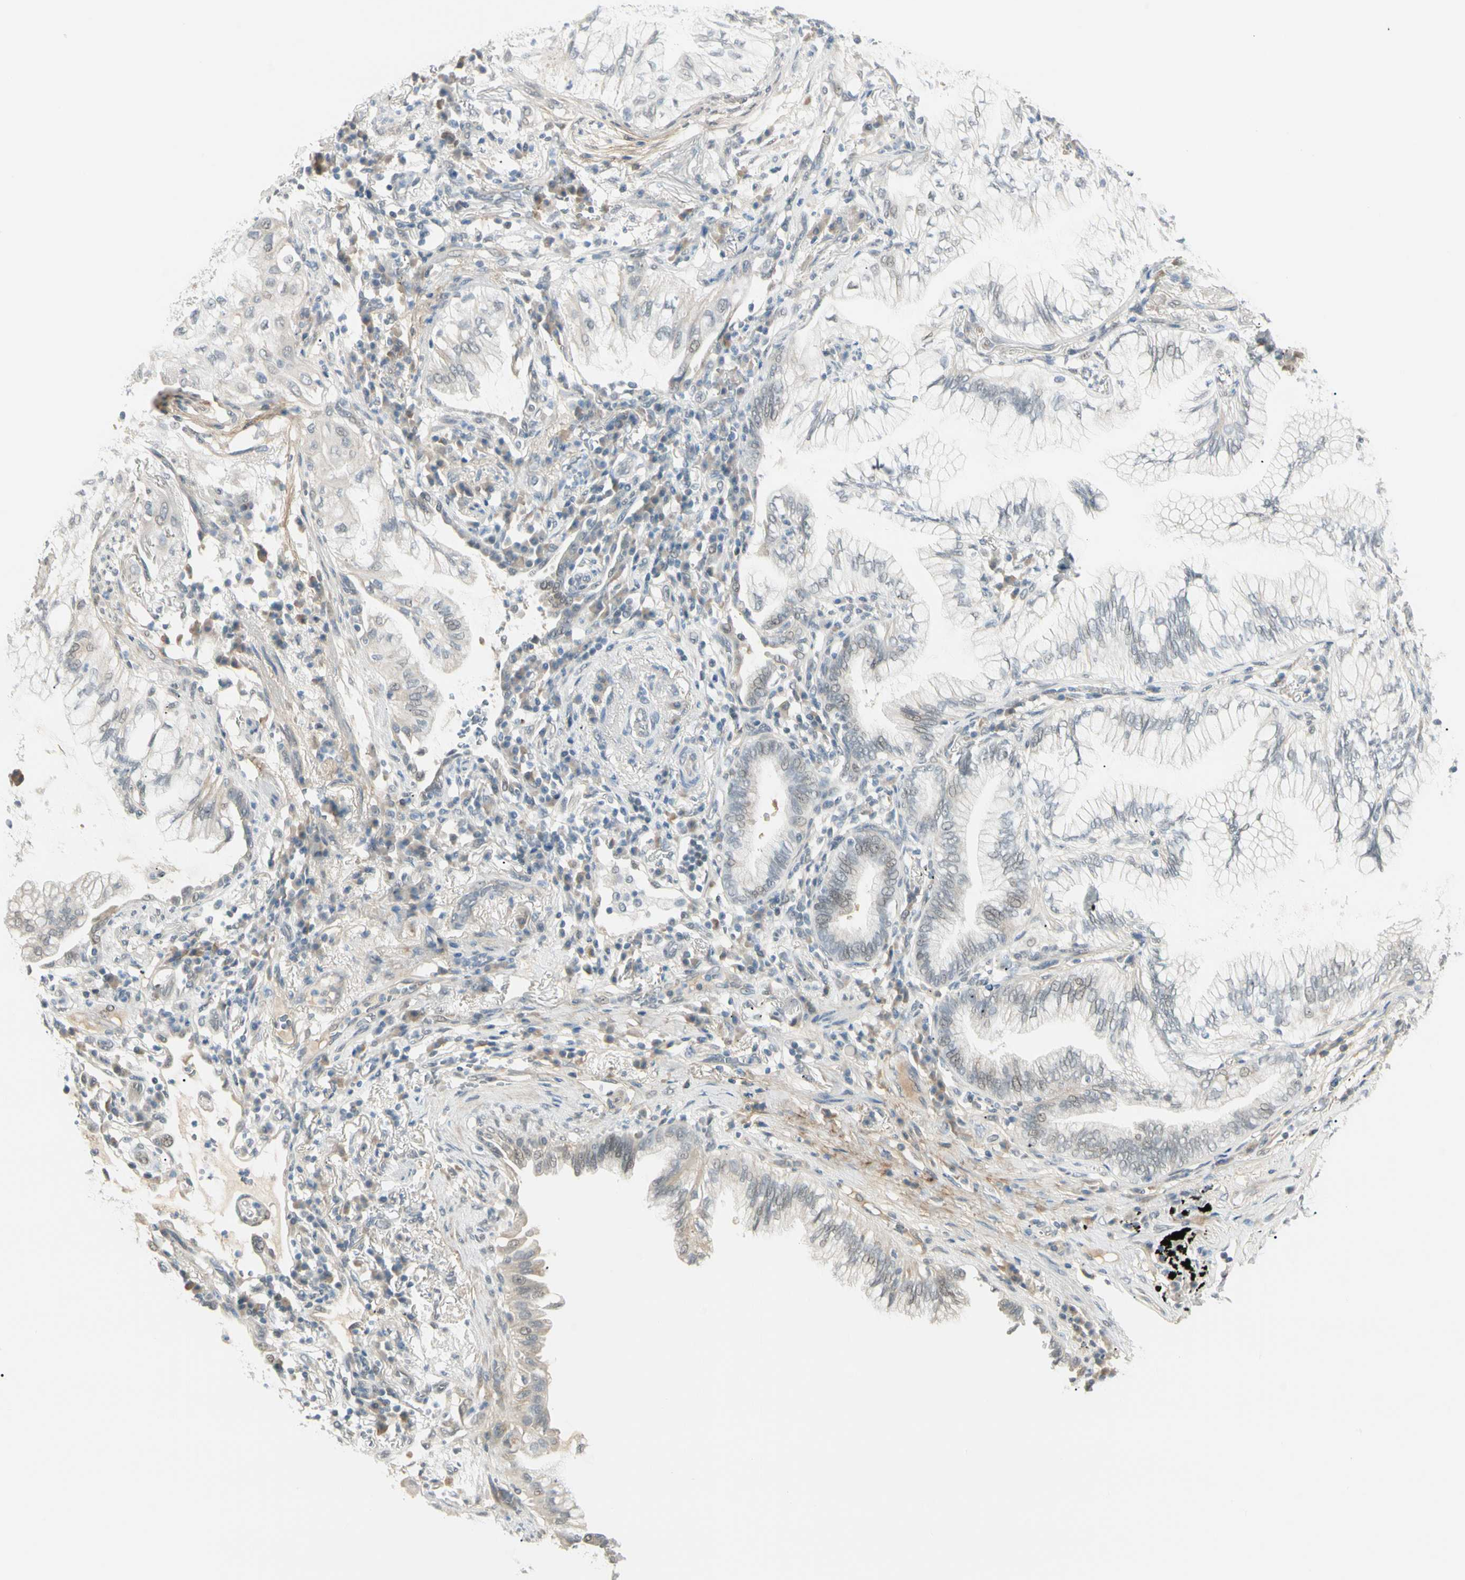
{"staining": {"intensity": "weak", "quantity": "25%-75%", "location": "cytoplasmic/membranous"}, "tissue": "lung cancer", "cell_type": "Tumor cells", "image_type": "cancer", "snomed": [{"axis": "morphology", "description": "Adenocarcinoma, NOS"}, {"axis": "topography", "description": "Lung"}], "caption": "Tumor cells exhibit low levels of weak cytoplasmic/membranous staining in approximately 25%-75% of cells in human adenocarcinoma (lung).", "gene": "ASPN", "patient": {"sex": "female", "age": 70}}